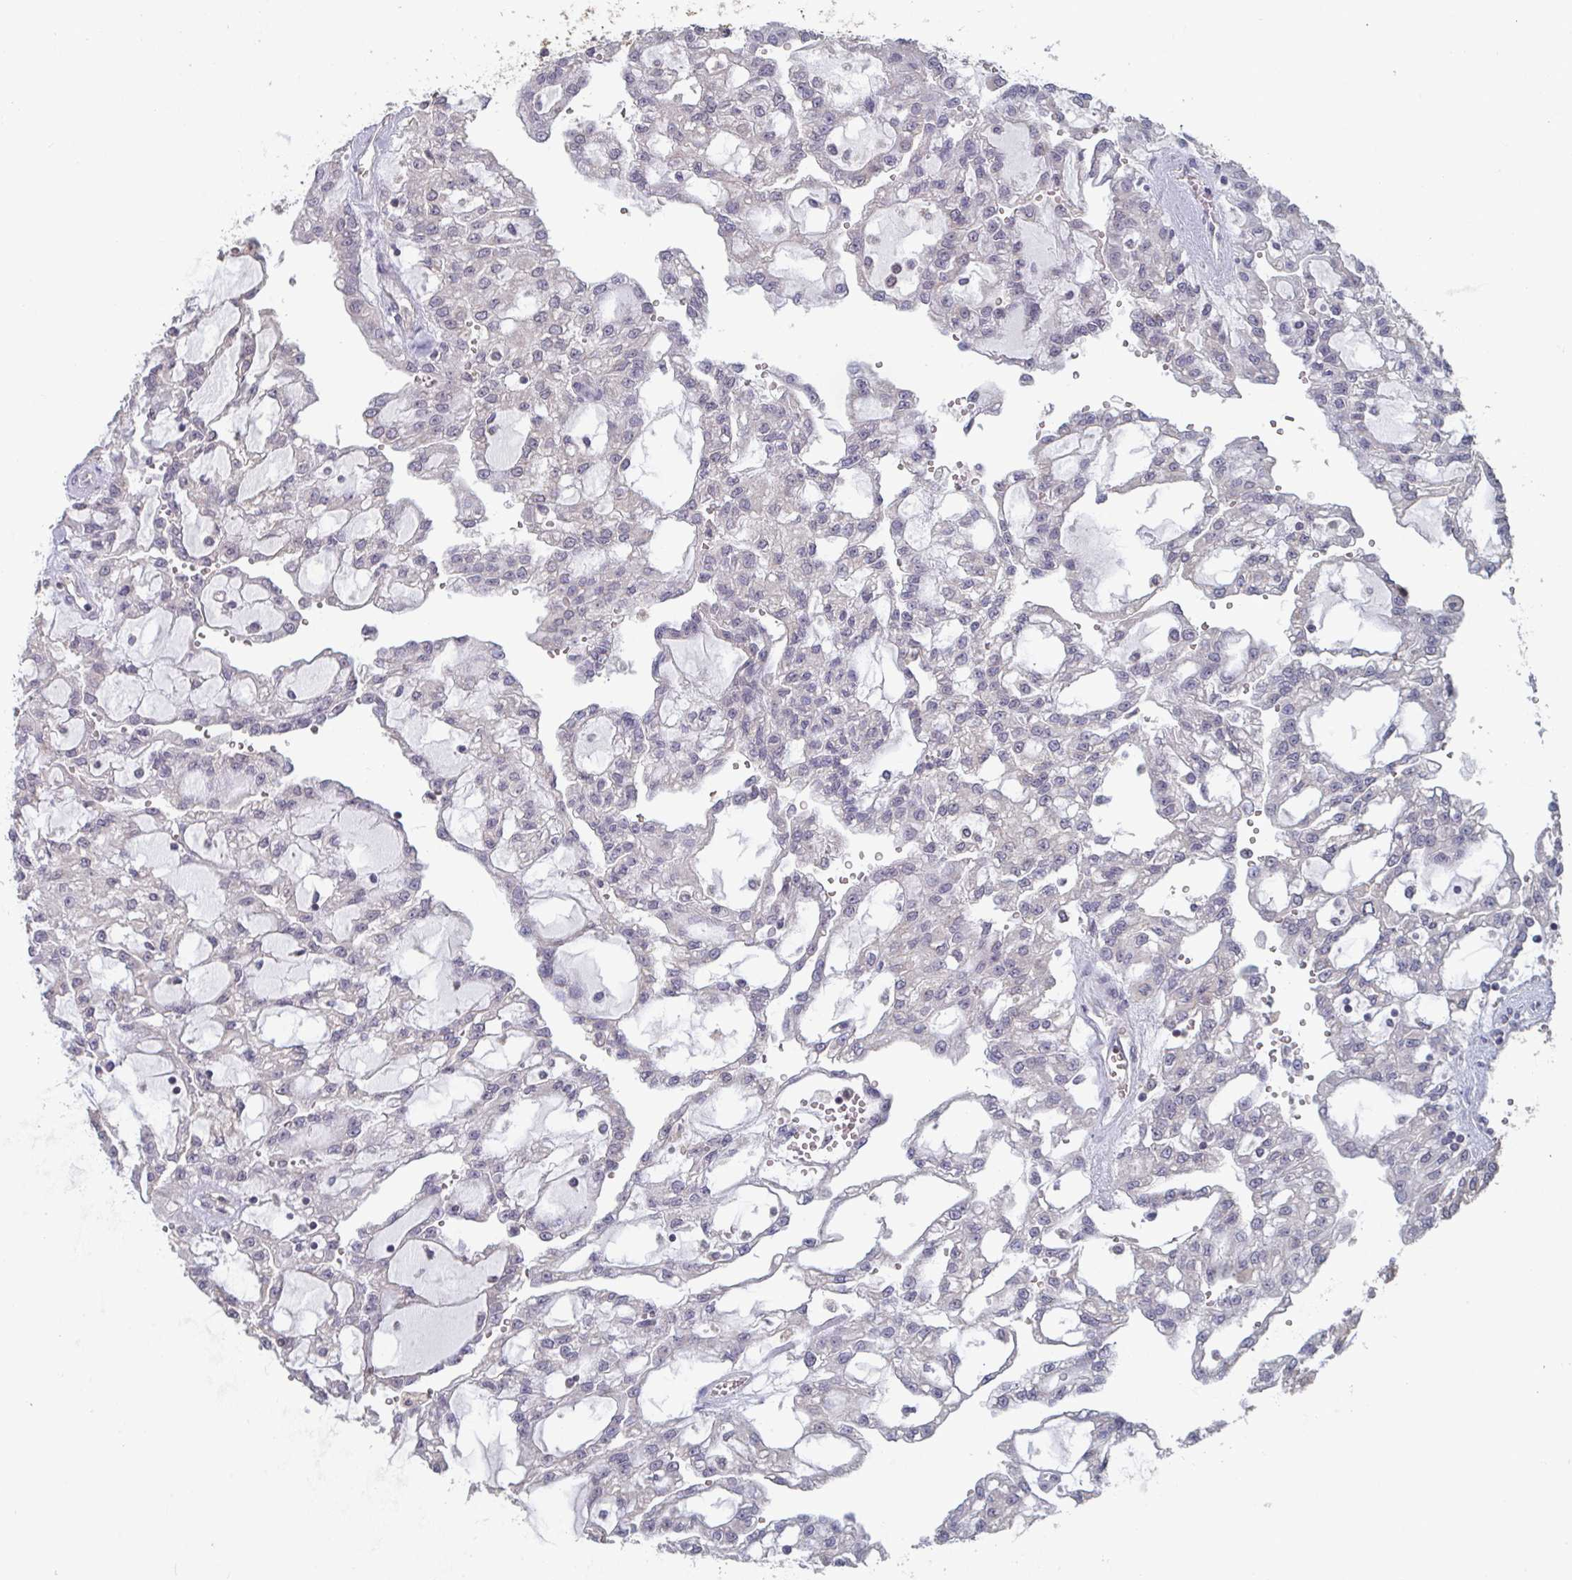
{"staining": {"intensity": "negative", "quantity": "none", "location": "none"}, "tissue": "renal cancer", "cell_type": "Tumor cells", "image_type": "cancer", "snomed": [{"axis": "morphology", "description": "Adenocarcinoma, NOS"}, {"axis": "topography", "description": "Kidney"}], "caption": "A high-resolution photomicrograph shows immunohistochemistry (IHC) staining of renal cancer (adenocarcinoma), which displays no significant expression in tumor cells. The staining is performed using DAB brown chromogen with nuclei counter-stained in using hematoxylin.", "gene": "LIX1", "patient": {"sex": "male", "age": 63}}